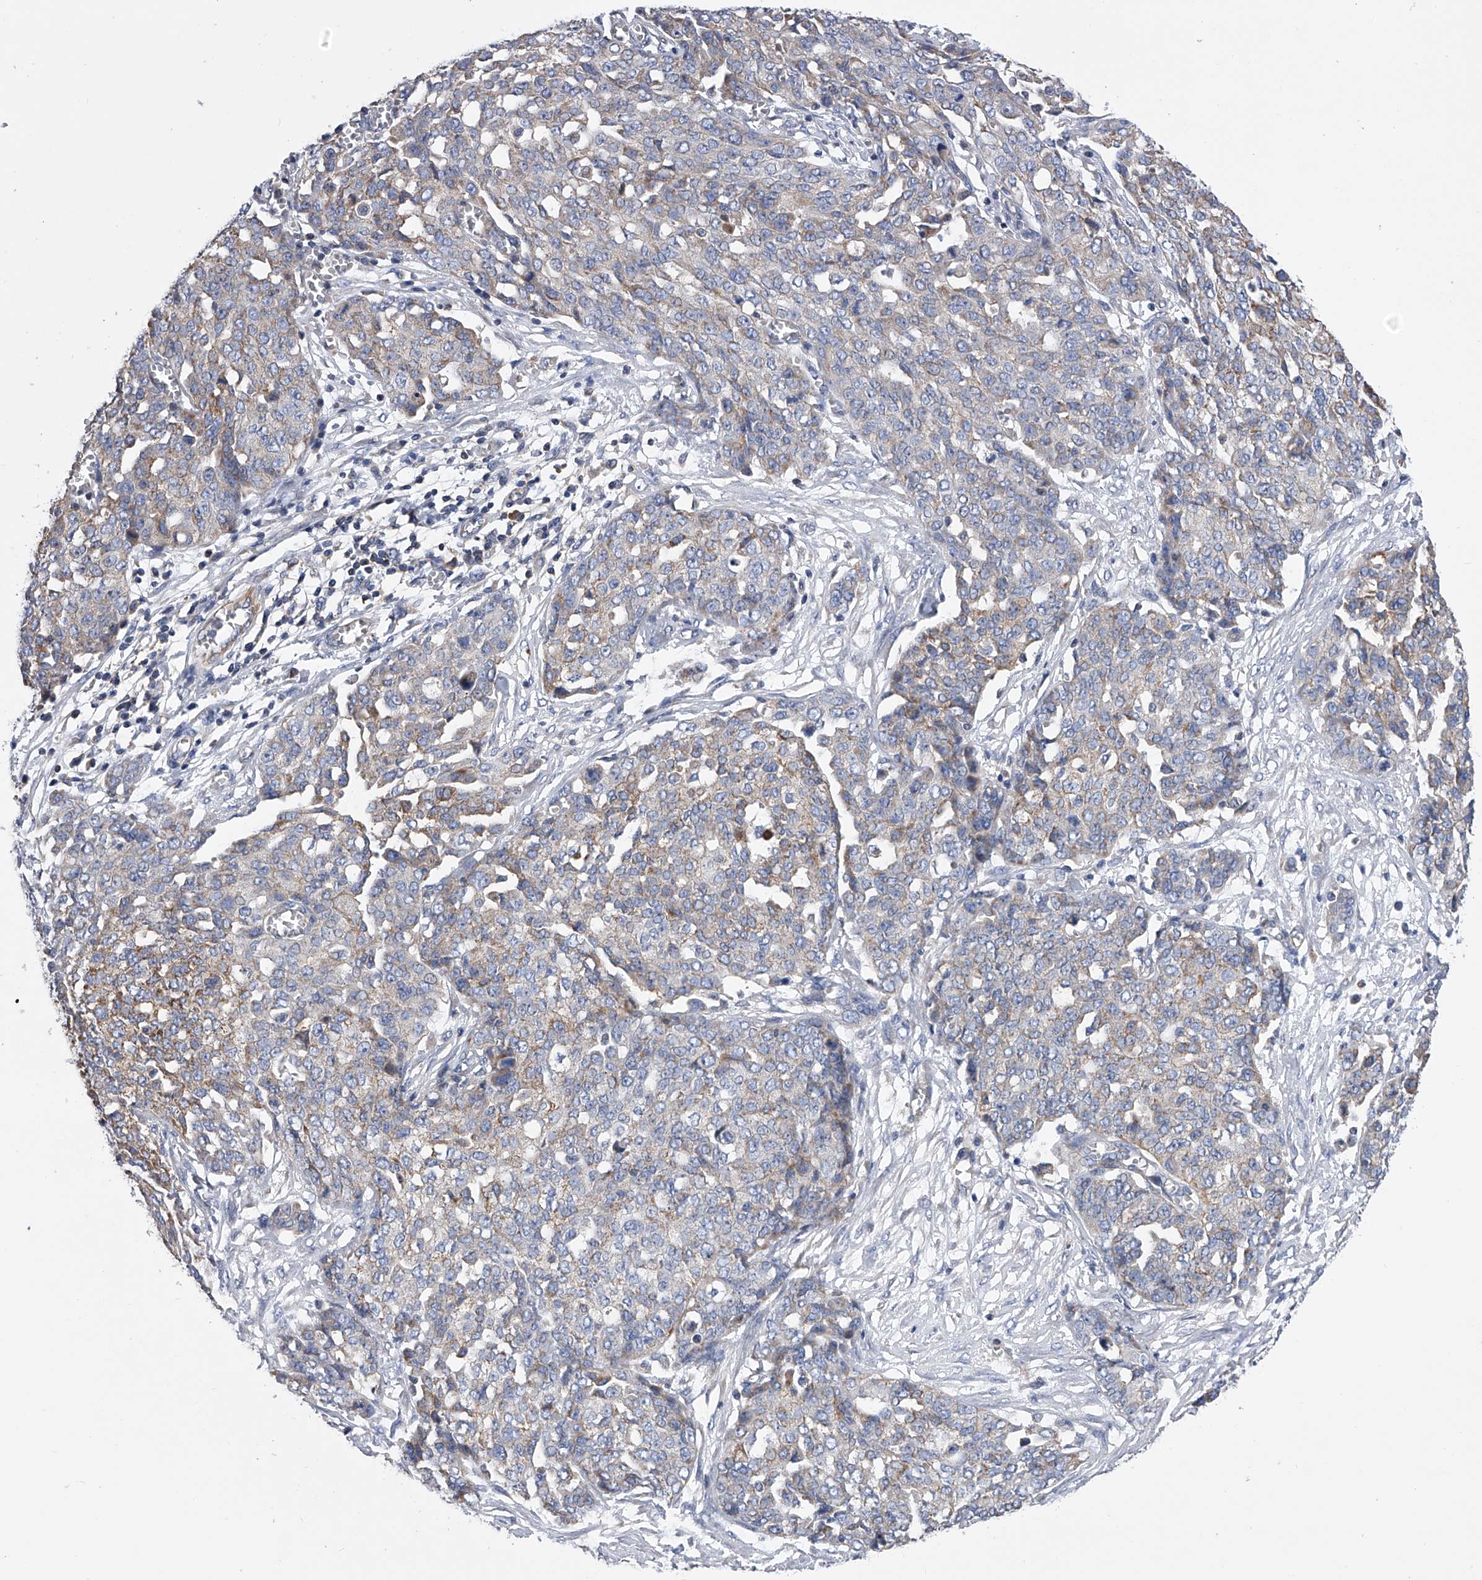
{"staining": {"intensity": "weak", "quantity": "25%-75%", "location": "cytoplasmic/membranous"}, "tissue": "ovarian cancer", "cell_type": "Tumor cells", "image_type": "cancer", "snomed": [{"axis": "morphology", "description": "Cystadenocarcinoma, serous, NOS"}, {"axis": "topography", "description": "Soft tissue"}, {"axis": "topography", "description": "Ovary"}], "caption": "DAB (3,3'-diaminobenzidine) immunohistochemical staining of human ovarian cancer (serous cystadenocarcinoma) demonstrates weak cytoplasmic/membranous protein expression in about 25%-75% of tumor cells.", "gene": "MLYCD", "patient": {"sex": "female", "age": 57}}